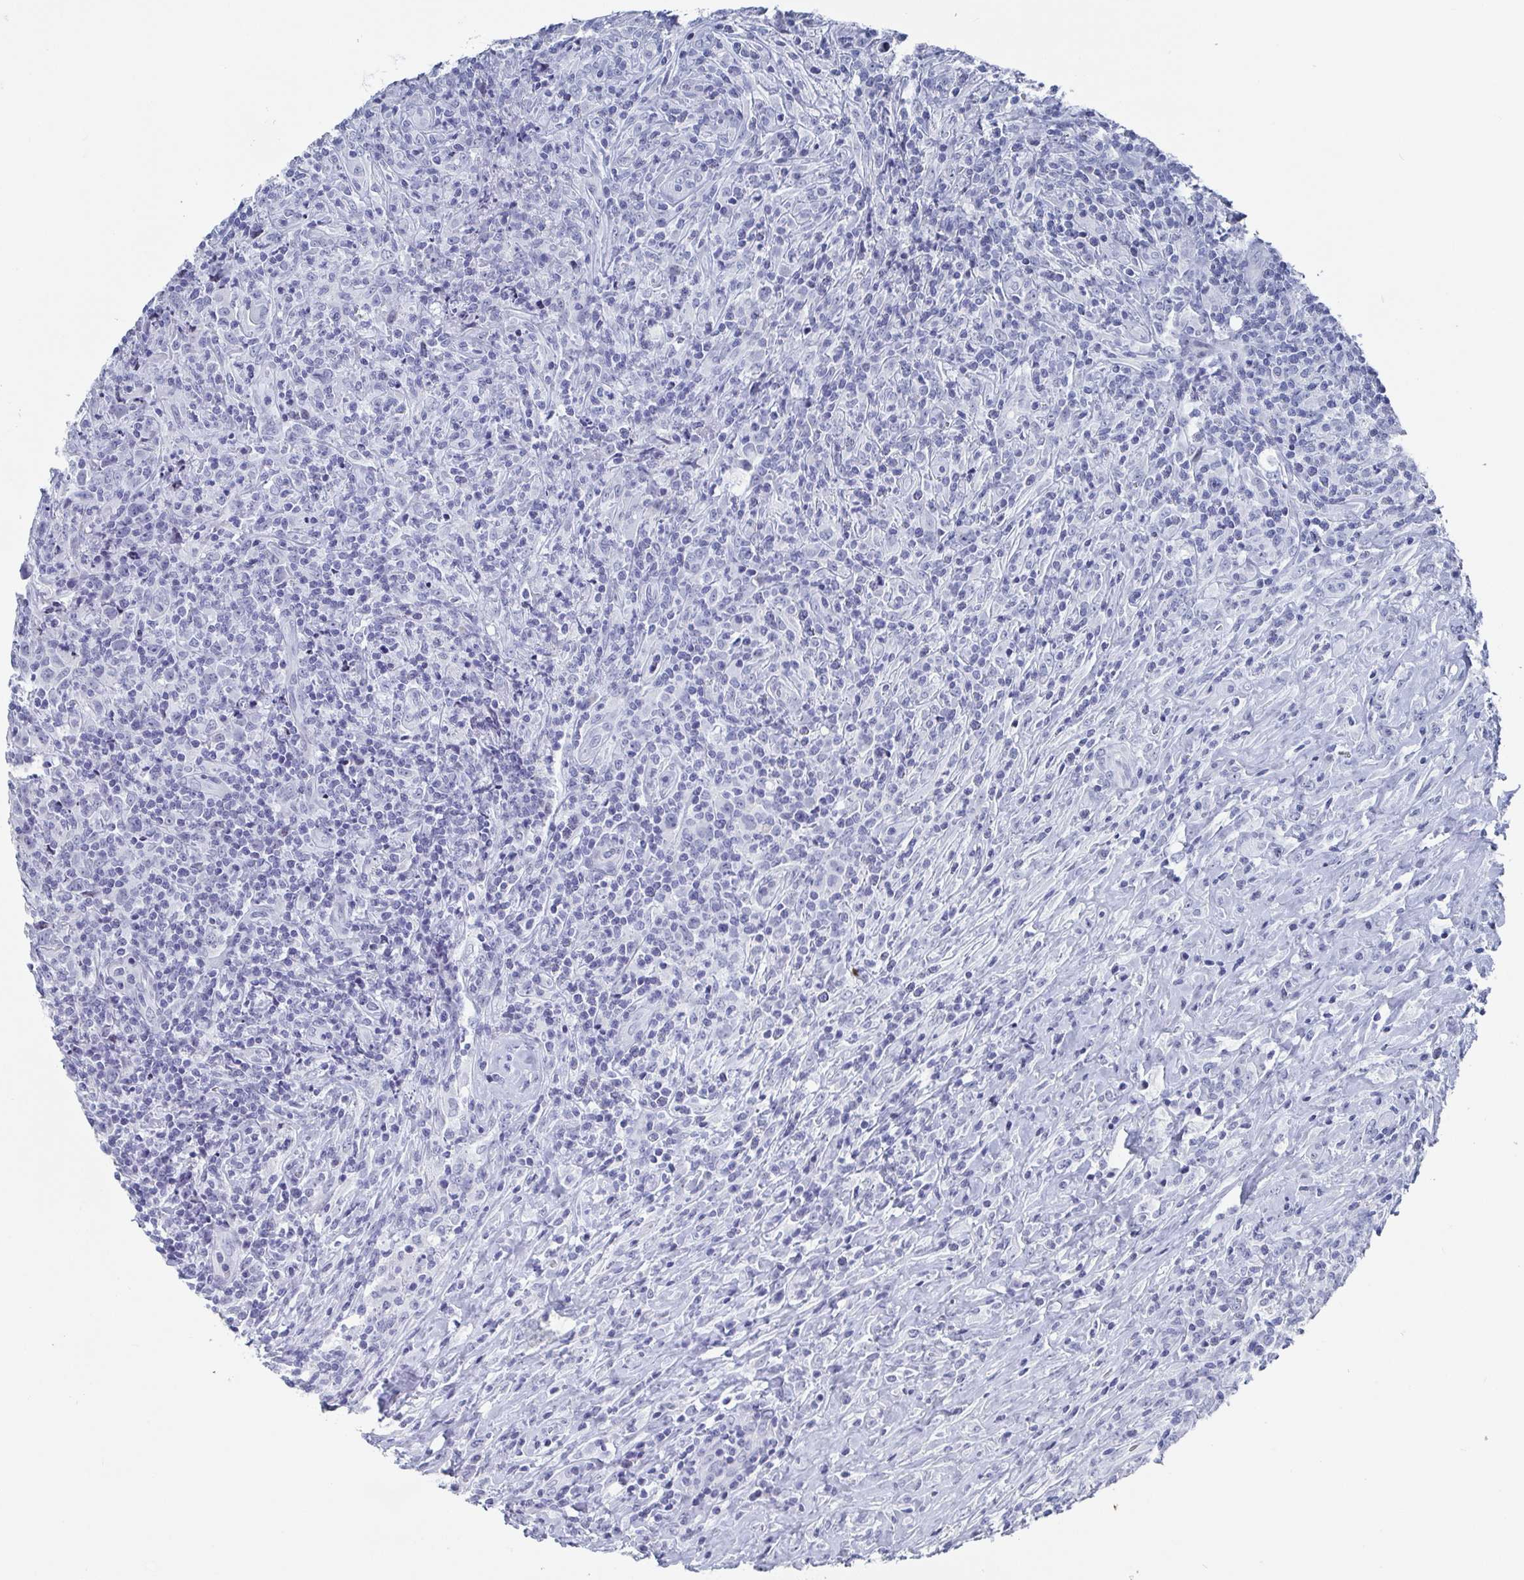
{"staining": {"intensity": "negative", "quantity": "none", "location": "none"}, "tissue": "lymphoma", "cell_type": "Tumor cells", "image_type": "cancer", "snomed": [{"axis": "morphology", "description": "Hodgkin's disease, NOS"}, {"axis": "topography", "description": "Lymph node"}], "caption": "Photomicrograph shows no protein positivity in tumor cells of Hodgkin's disease tissue.", "gene": "CAMKV", "patient": {"sex": "female", "age": 18}}